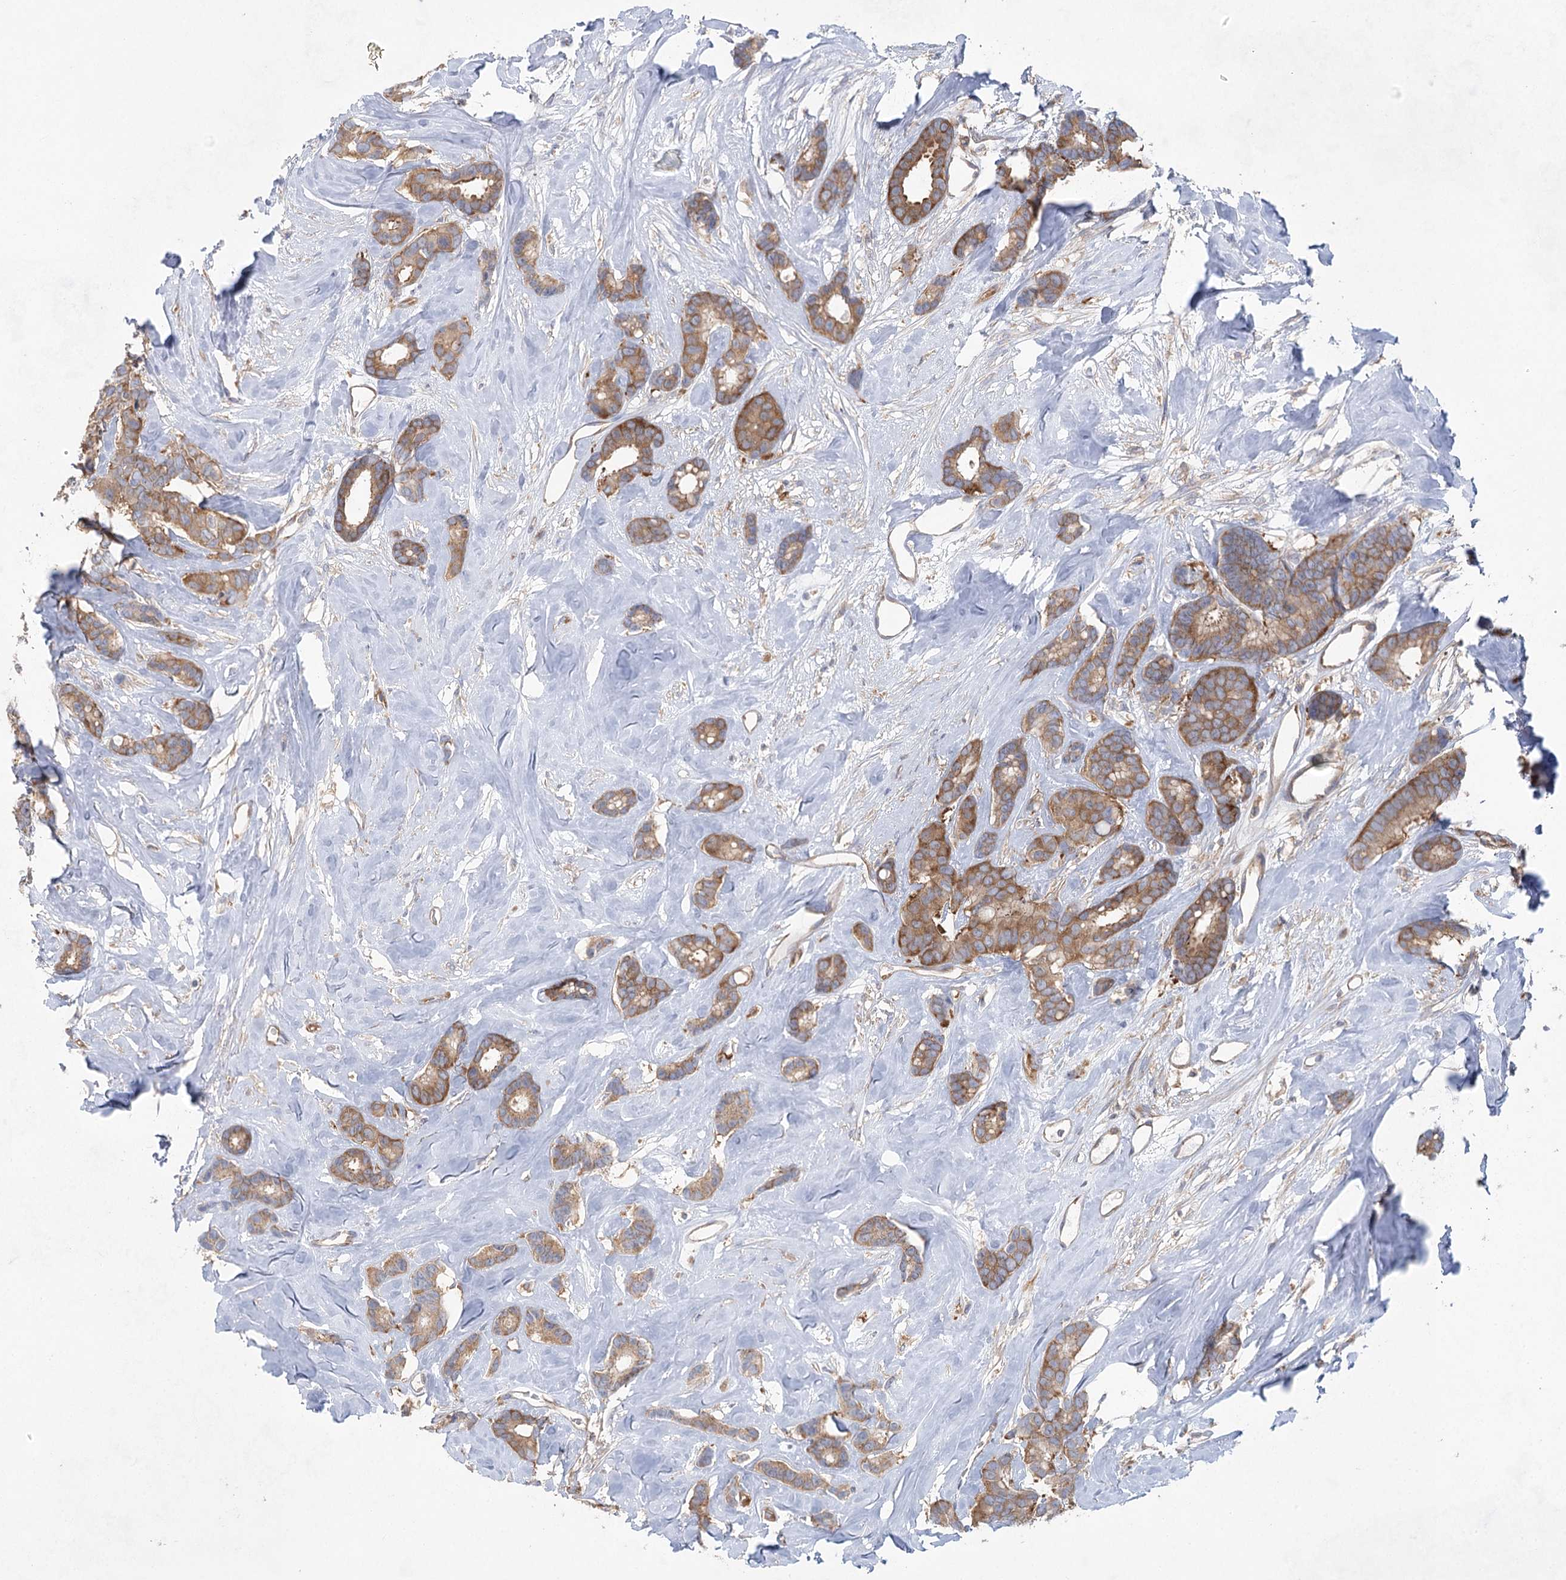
{"staining": {"intensity": "moderate", "quantity": ">75%", "location": "cytoplasmic/membranous"}, "tissue": "breast cancer", "cell_type": "Tumor cells", "image_type": "cancer", "snomed": [{"axis": "morphology", "description": "Duct carcinoma"}, {"axis": "topography", "description": "Breast"}], "caption": "Moderate cytoplasmic/membranous expression is identified in approximately >75% of tumor cells in breast intraductal carcinoma. (IHC, brightfield microscopy, high magnification).", "gene": "EIF3A", "patient": {"sex": "female", "age": 87}}